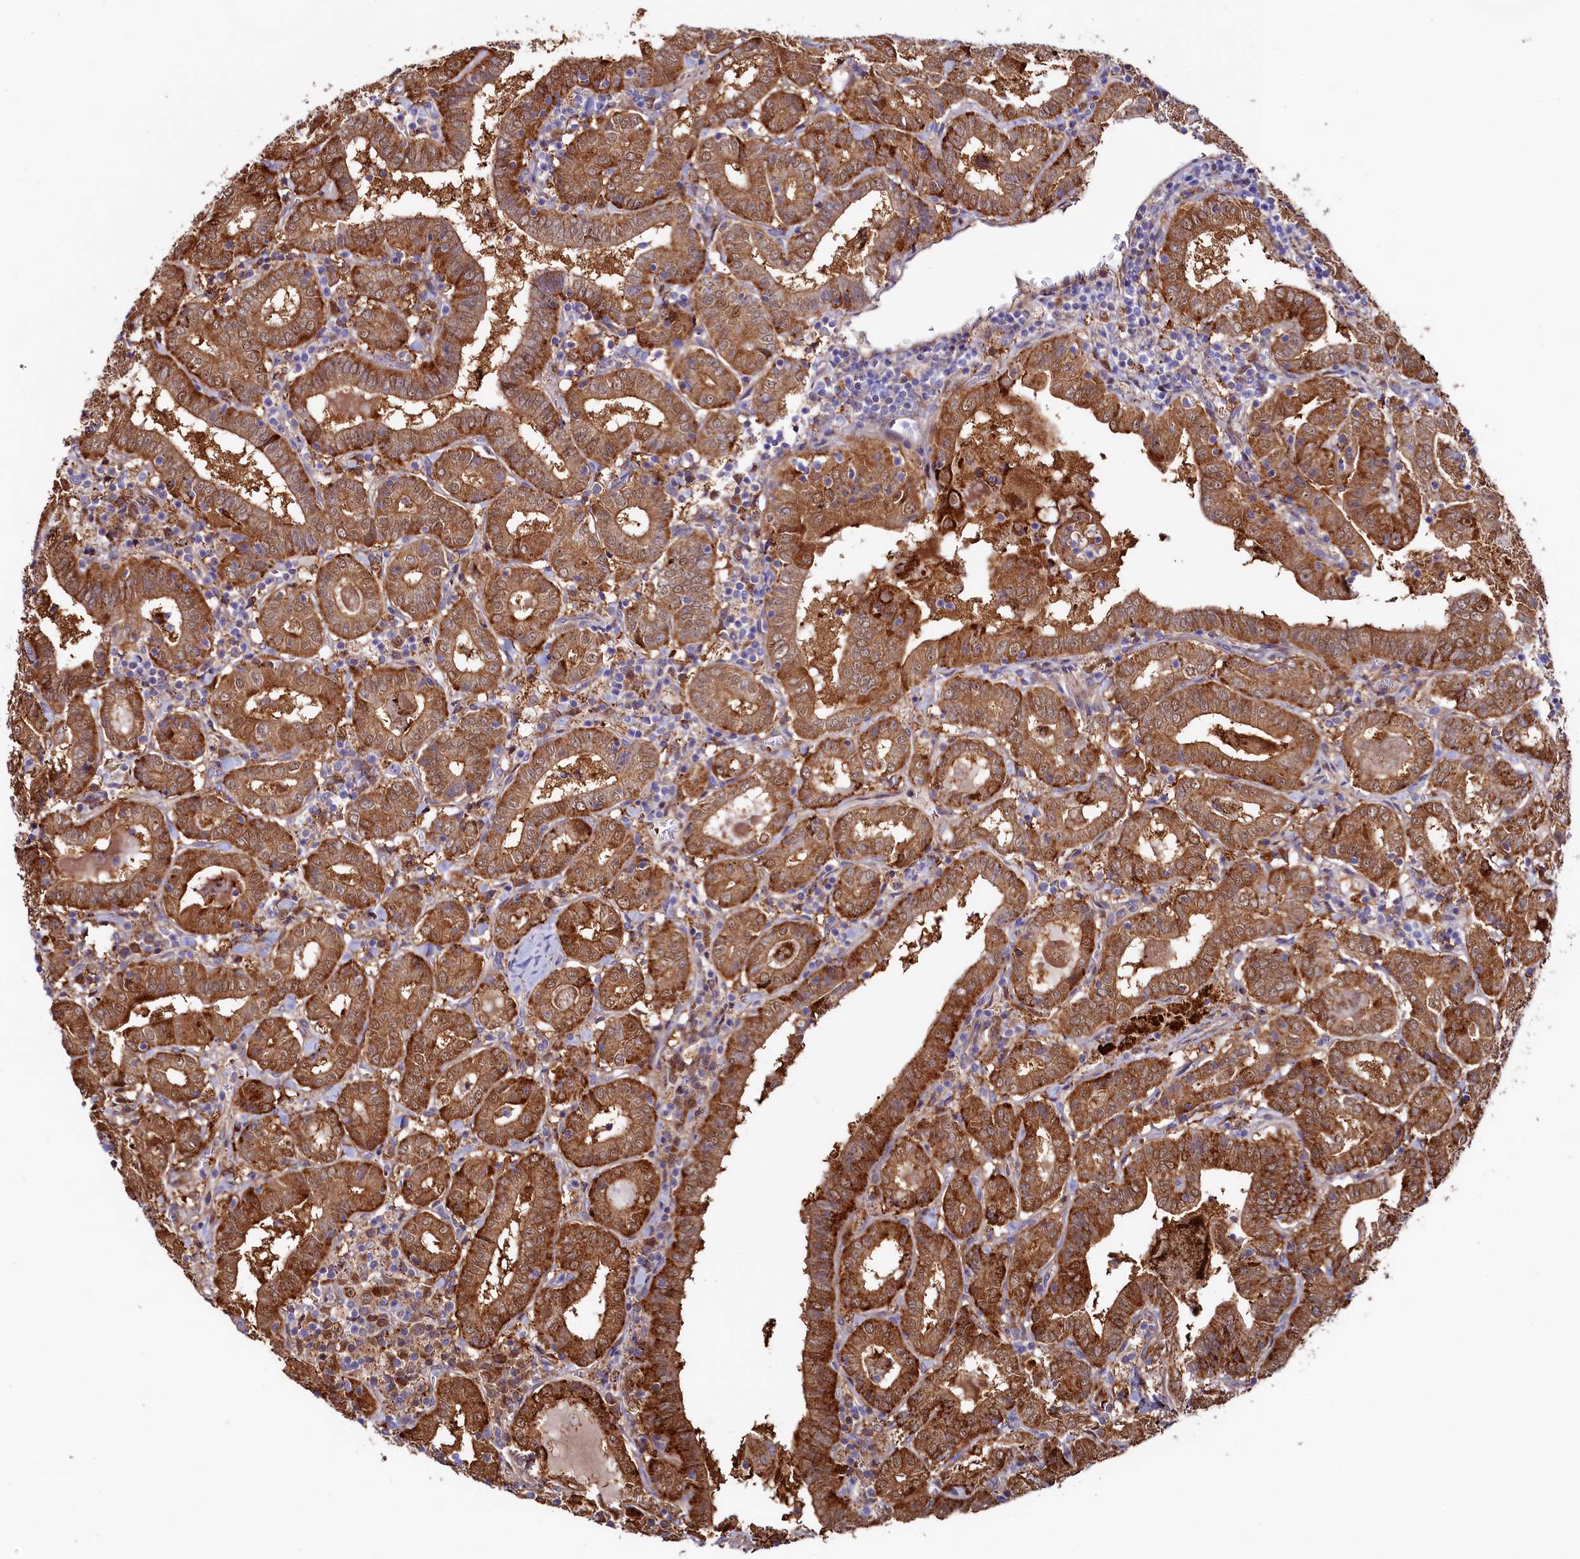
{"staining": {"intensity": "strong", "quantity": ">75%", "location": "cytoplasmic/membranous"}, "tissue": "thyroid cancer", "cell_type": "Tumor cells", "image_type": "cancer", "snomed": [{"axis": "morphology", "description": "Papillary adenocarcinoma, NOS"}, {"axis": "topography", "description": "Thyroid gland"}], "caption": "Immunohistochemistry staining of thyroid cancer, which reveals high levels of strong cytoplasmic/membranous staining in approximately >75% of tumor cells indicating strong cytoplasmic/membranous protein staining. The staining was performed using DAB (3,3'-diaminobenzidine) (brown) for protein detection and nuclei were counterstained in hematoxylin (blue).", "gene": "ASTE1", "patient": {"sex": "female", "age": 72}}